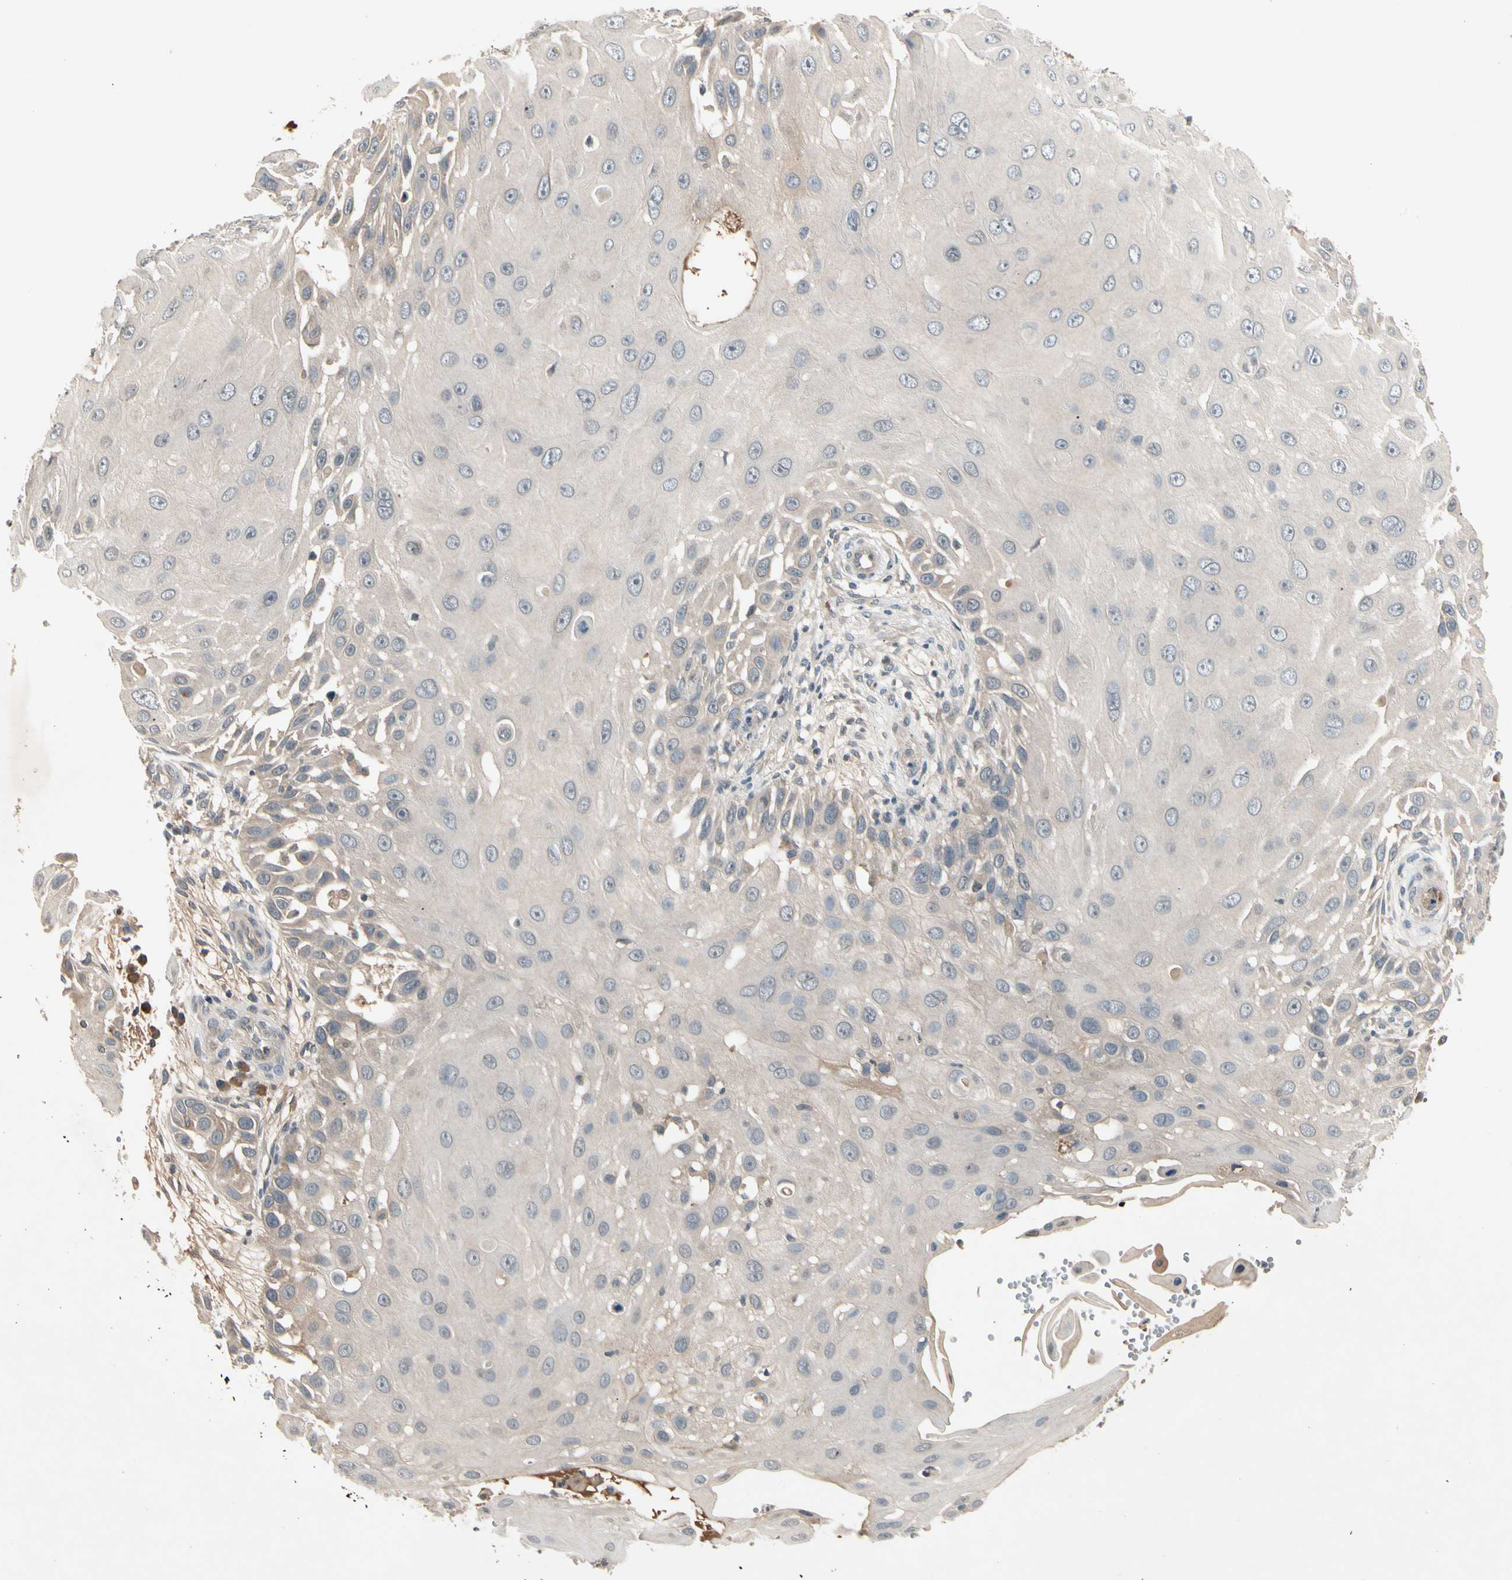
{"staining": {"intensity": "weak", "quantity": ">75%", "location": "cytoplasmic/membranous"}, "tissue": "skin cancer", "cell_type": "Tumor cells", "image_type": "cancer", "snomed": [{"axis": "morphology", "description": "Squamous cell carcinoma, NOS"}, {"axis": "topography", "description": "Skin"}], "caption": "Immunohistochemical staining of squamous cell carcinoma (skin) reveals weak cytoplasmic/membranous protein expression in about >75% of tumor cells. (Stains: DAB in brown, nuclei in blue, Microscopy: brightfield microscopy at high magnification).", "gene": "CCL4", "patient": {"sex": "female", "age": 44}}